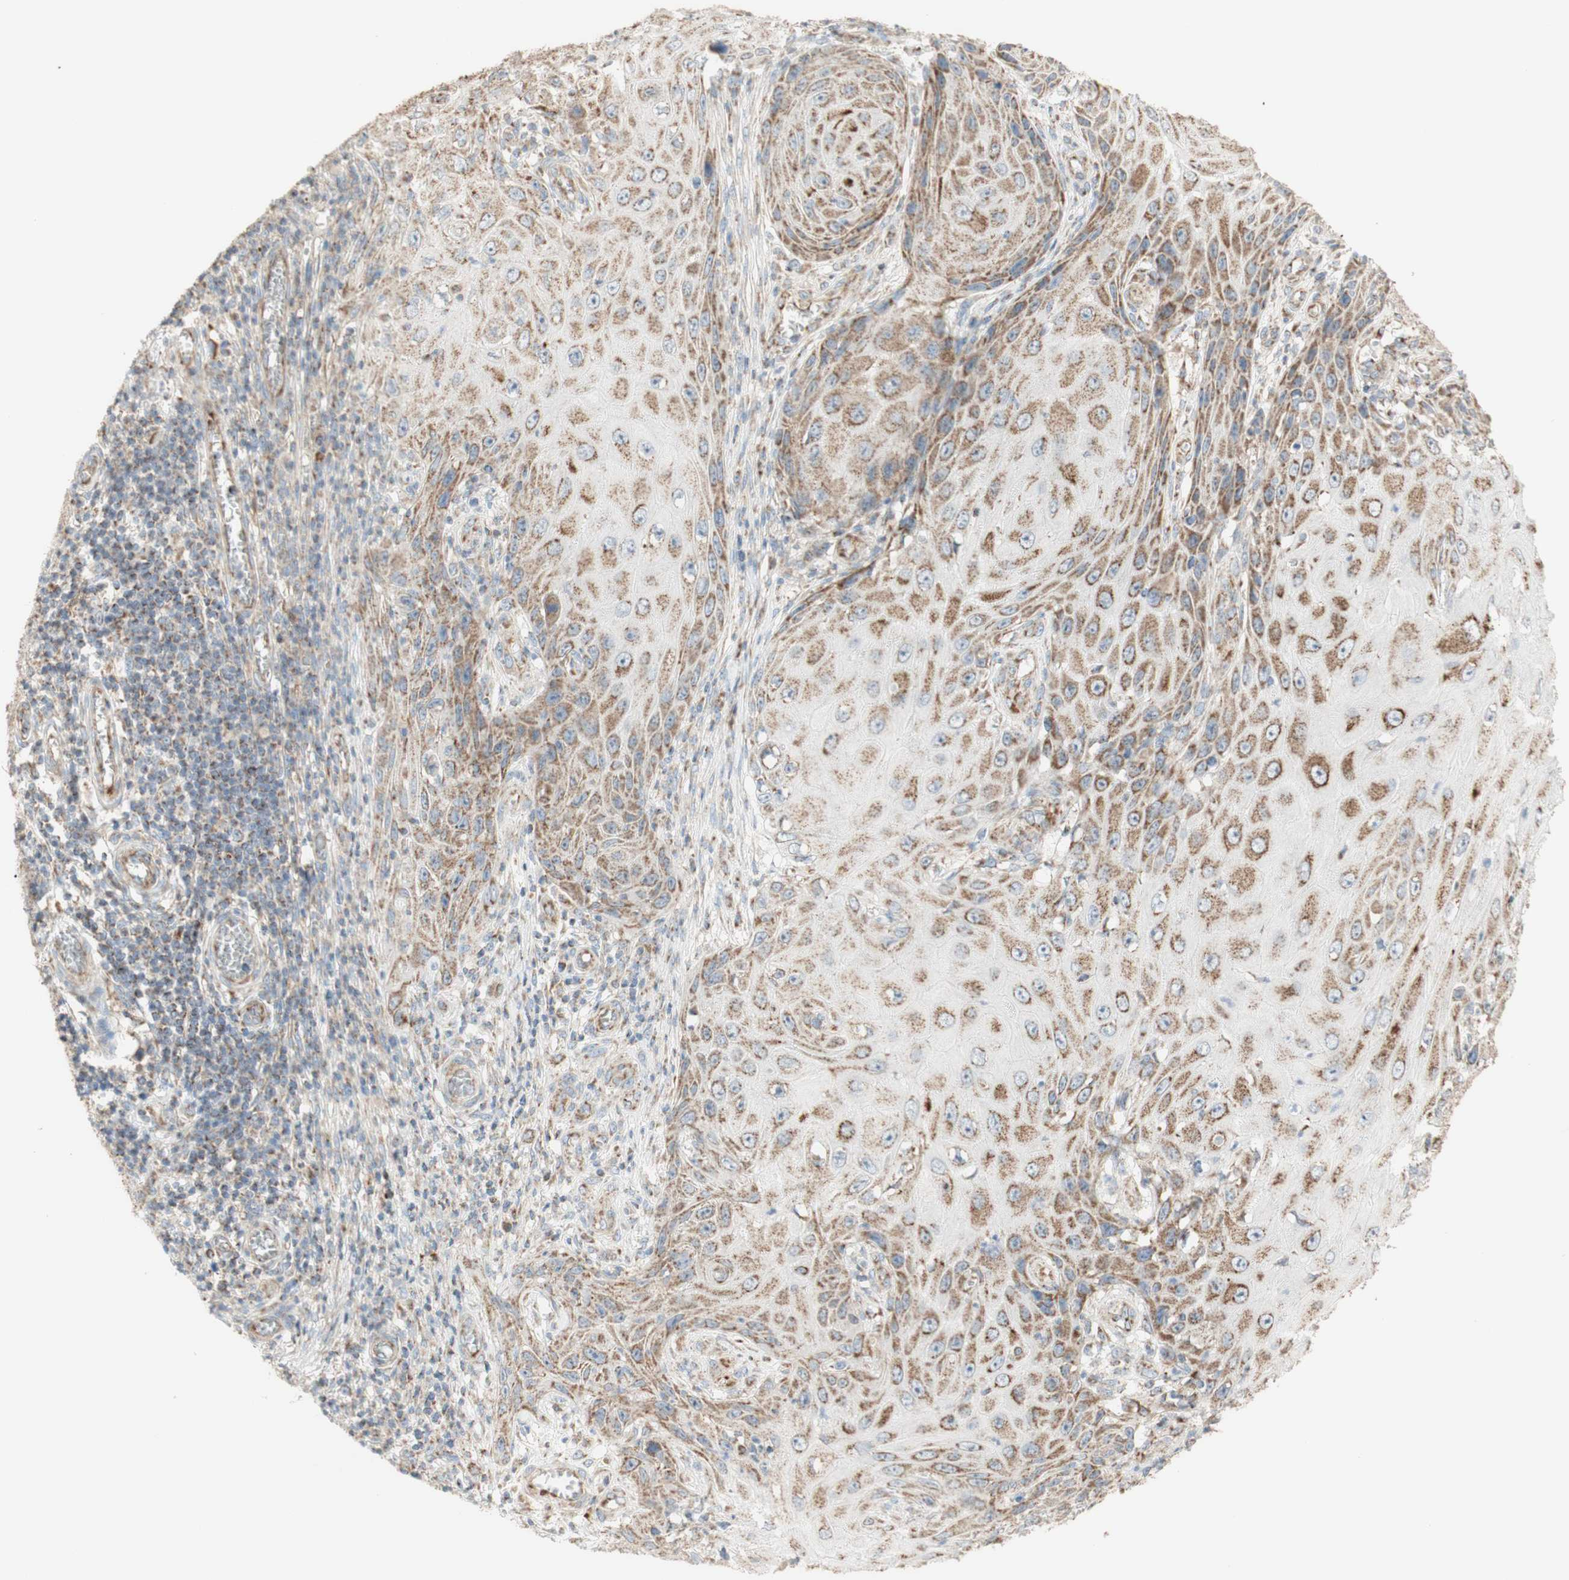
{"staining": {"intensity": "weak", "quantity": ">75%", "location": "cytoplasmic/membranous"}, "tissue": "skin cancer", "cell_type": "Tumor cells", "image_type": "cancer", "snomed": [{"axis": "morphology", "description": "Squamous cell carcinoma, NOS"}, {"axis": "topography", "description": "Skin"}], "caption": "Human skin cancer stained with a brown dye displays weak cytoplasmic/membranous positive positivity in about >75% of tumor cells.", "gene": "LETM1", "patient": {"sex": "female", "age": 73}}